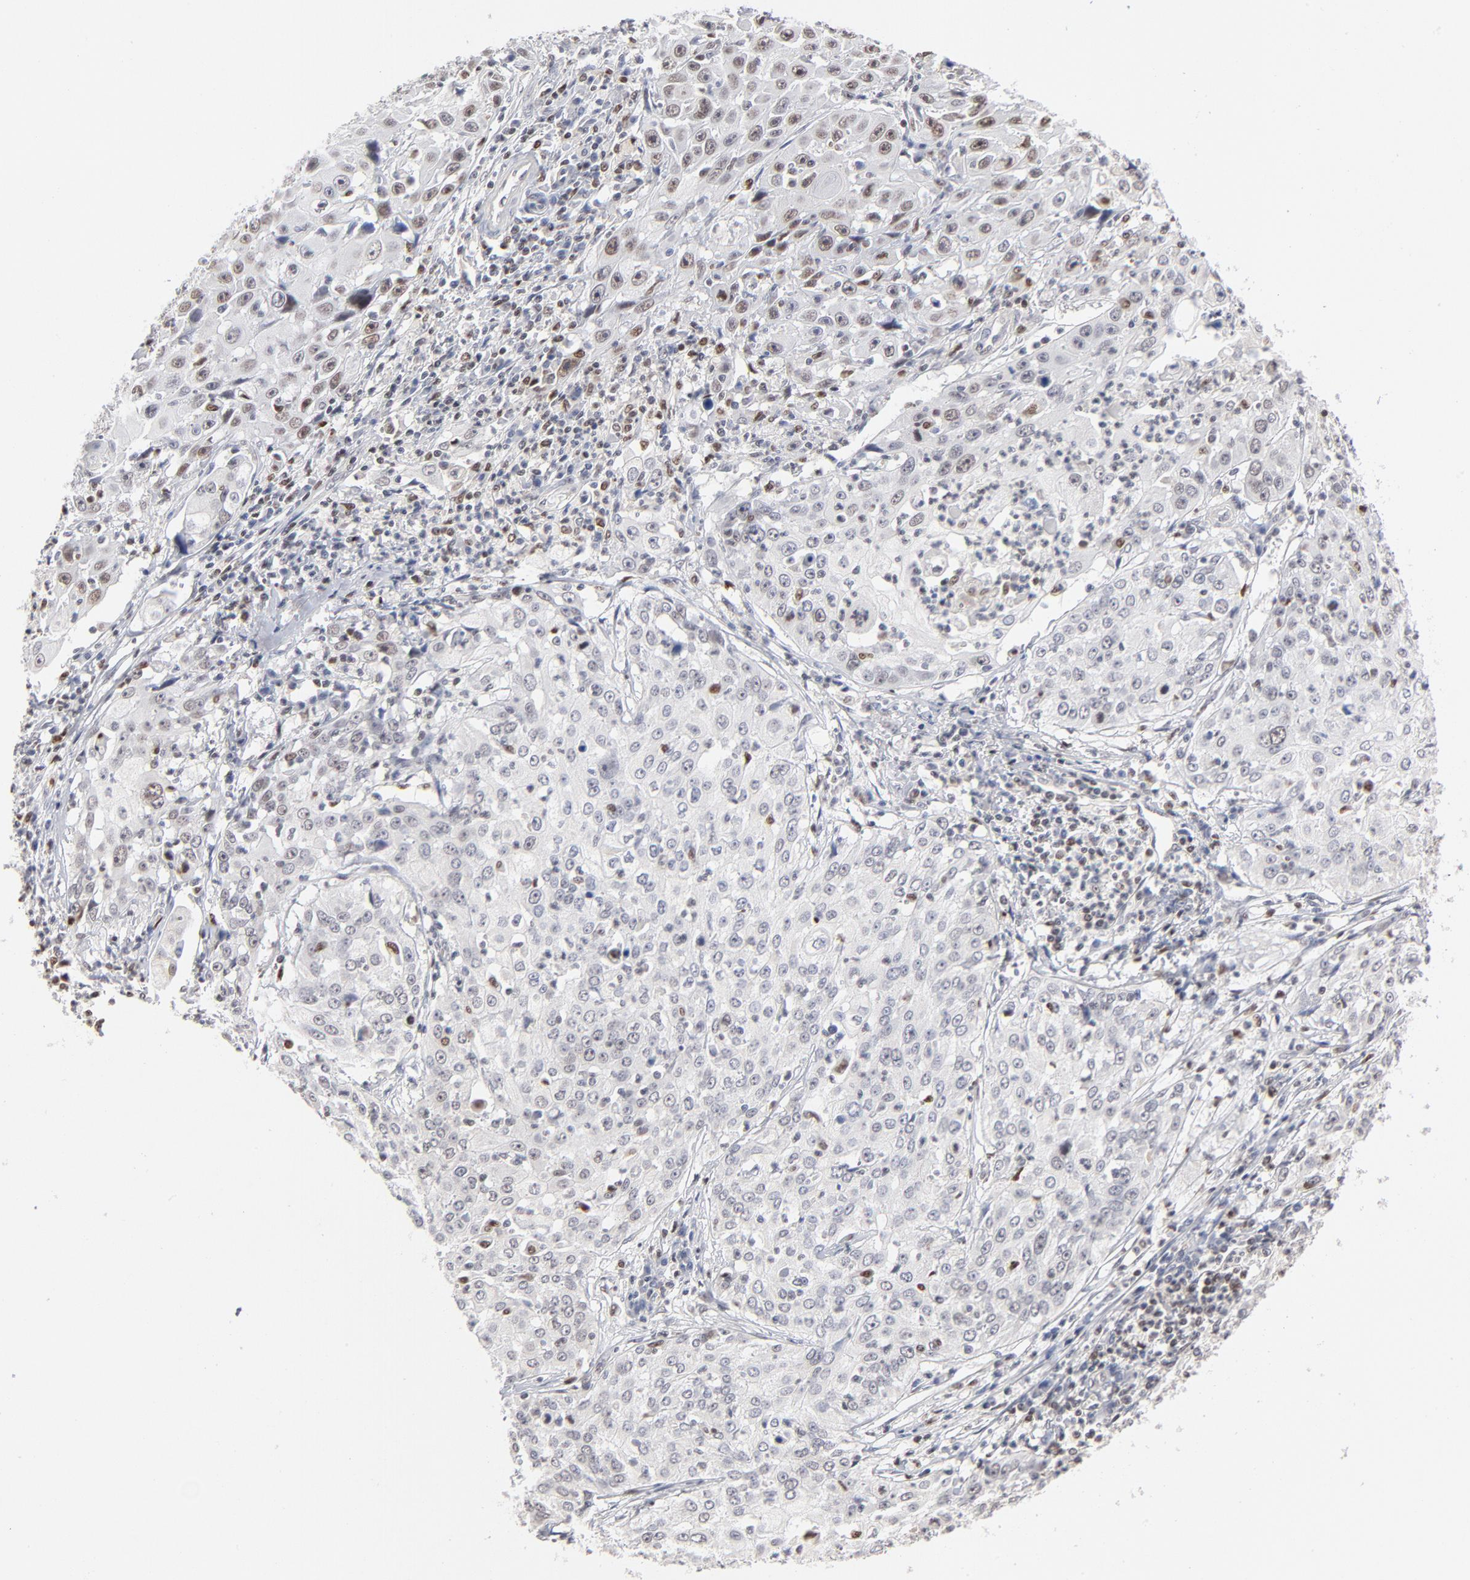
{"staining": {"intensity": "negative", "quantity": "none", "location": "none"}, "tissue": "cervical cancer", "cell_type": "Tumor cells", "image_type": "cancer", "snomed": [{"axis": "morphology", "description": "Squamous cell carcinoma, NOS"}, {"axis": "topography", "description": "Cervix"}], "caption": "The IHC histopathology image has no significant staining in tumor cells of cervical cancer (squamous cell carcinoma) tissue.", "gene": "MAX", "patient": {"sex": "female", "age": 39}}